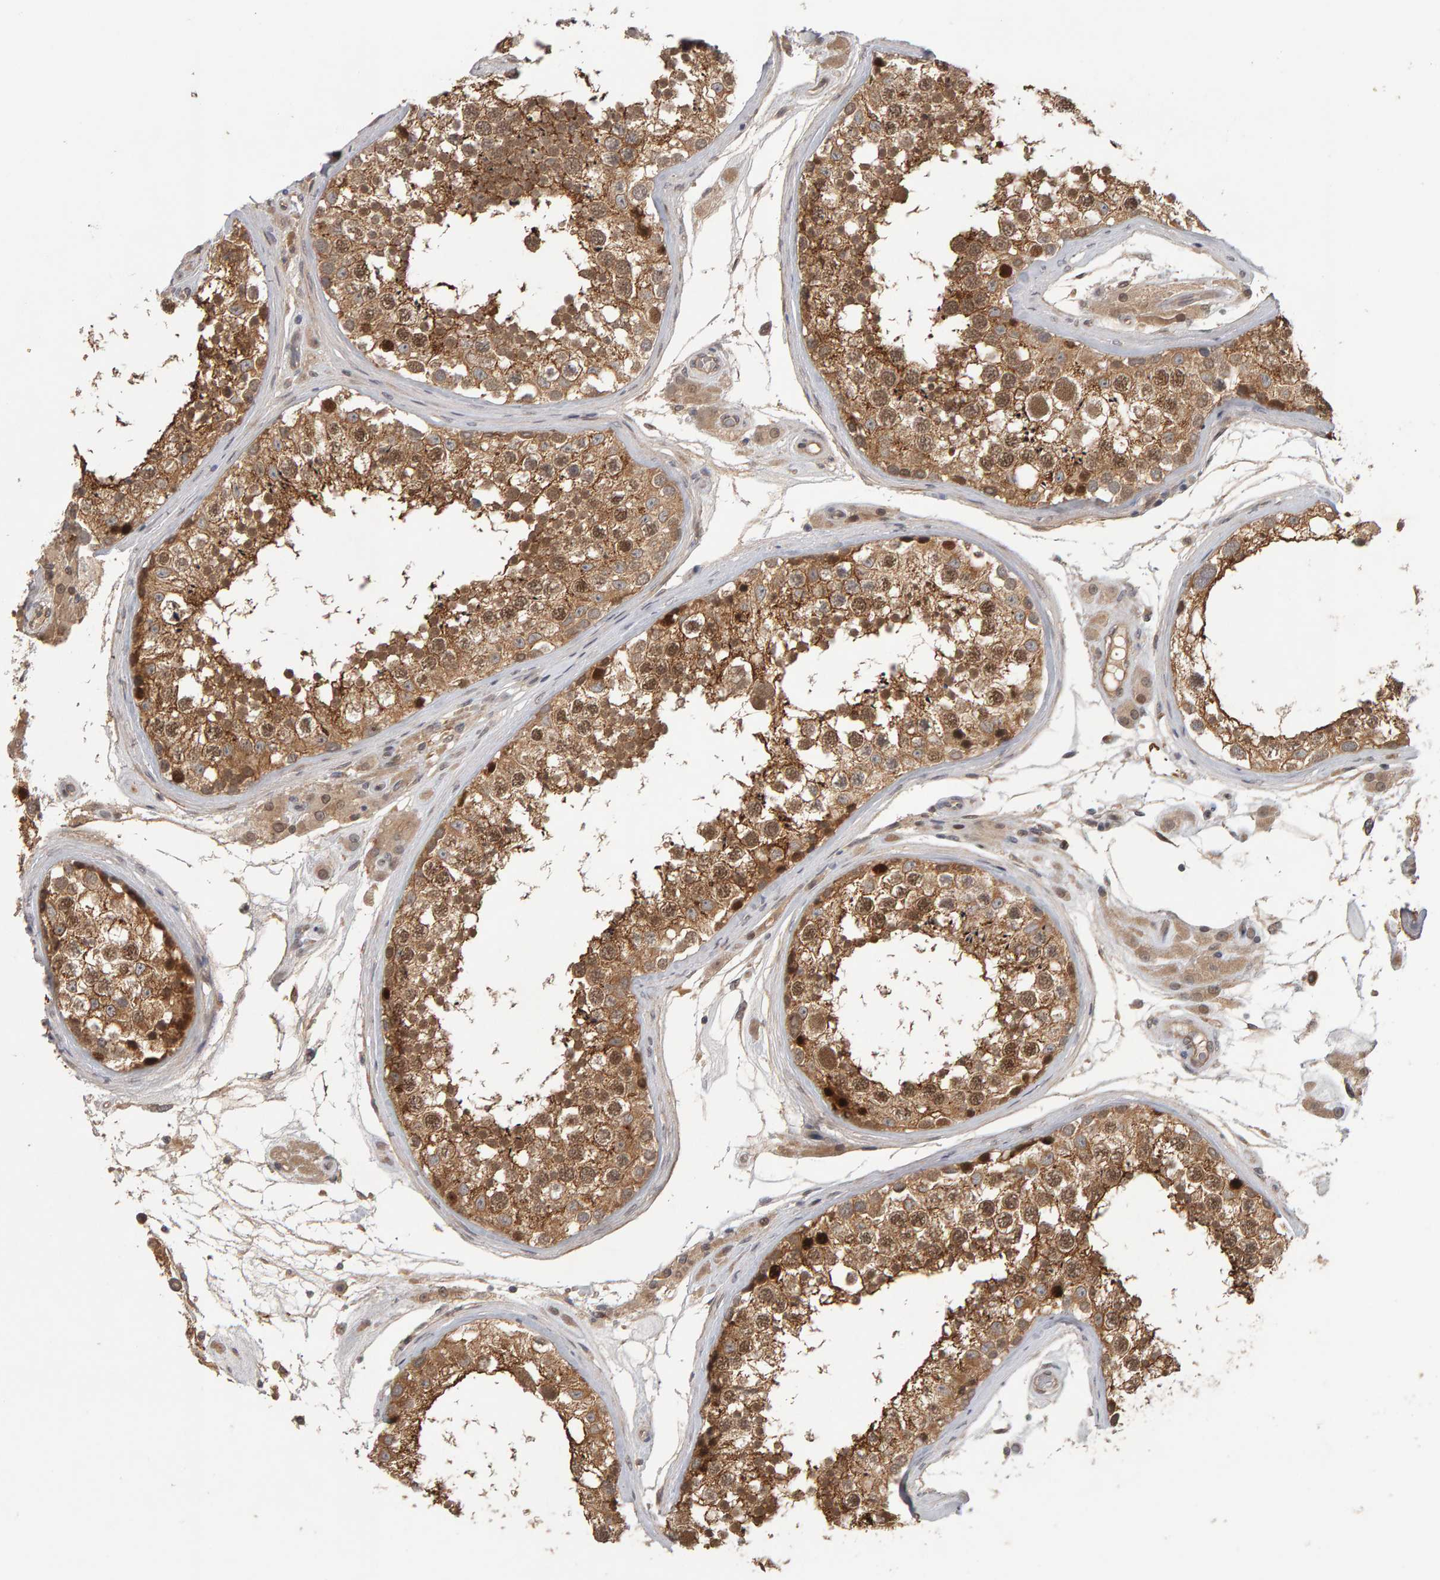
{"staining": {"intensity": "moderate", "quantity": ">75%", "location": "cytoplasmic/membranous,nuclear"}, "tissue": "testis", "cell_type": "Cells in seminiferous ducts", "image_type": "normal", "snomed": [{"axis": "morphology", "description": "Normal tissue, NOS"}, {"axis": "topography", "description": "Testis"}], "caption": "Immunohistochemical staining of unremarkable testis reveals medium levels of moderate cytoplasmic/membranous,nuclear staining in approximately >75% of cells in seminiferous ducts. (brown staining indicates protein expression, while blue staining denotes nuclei).", "gene": "CDCA5", "patient": {"sex": "male", "age": 46}}